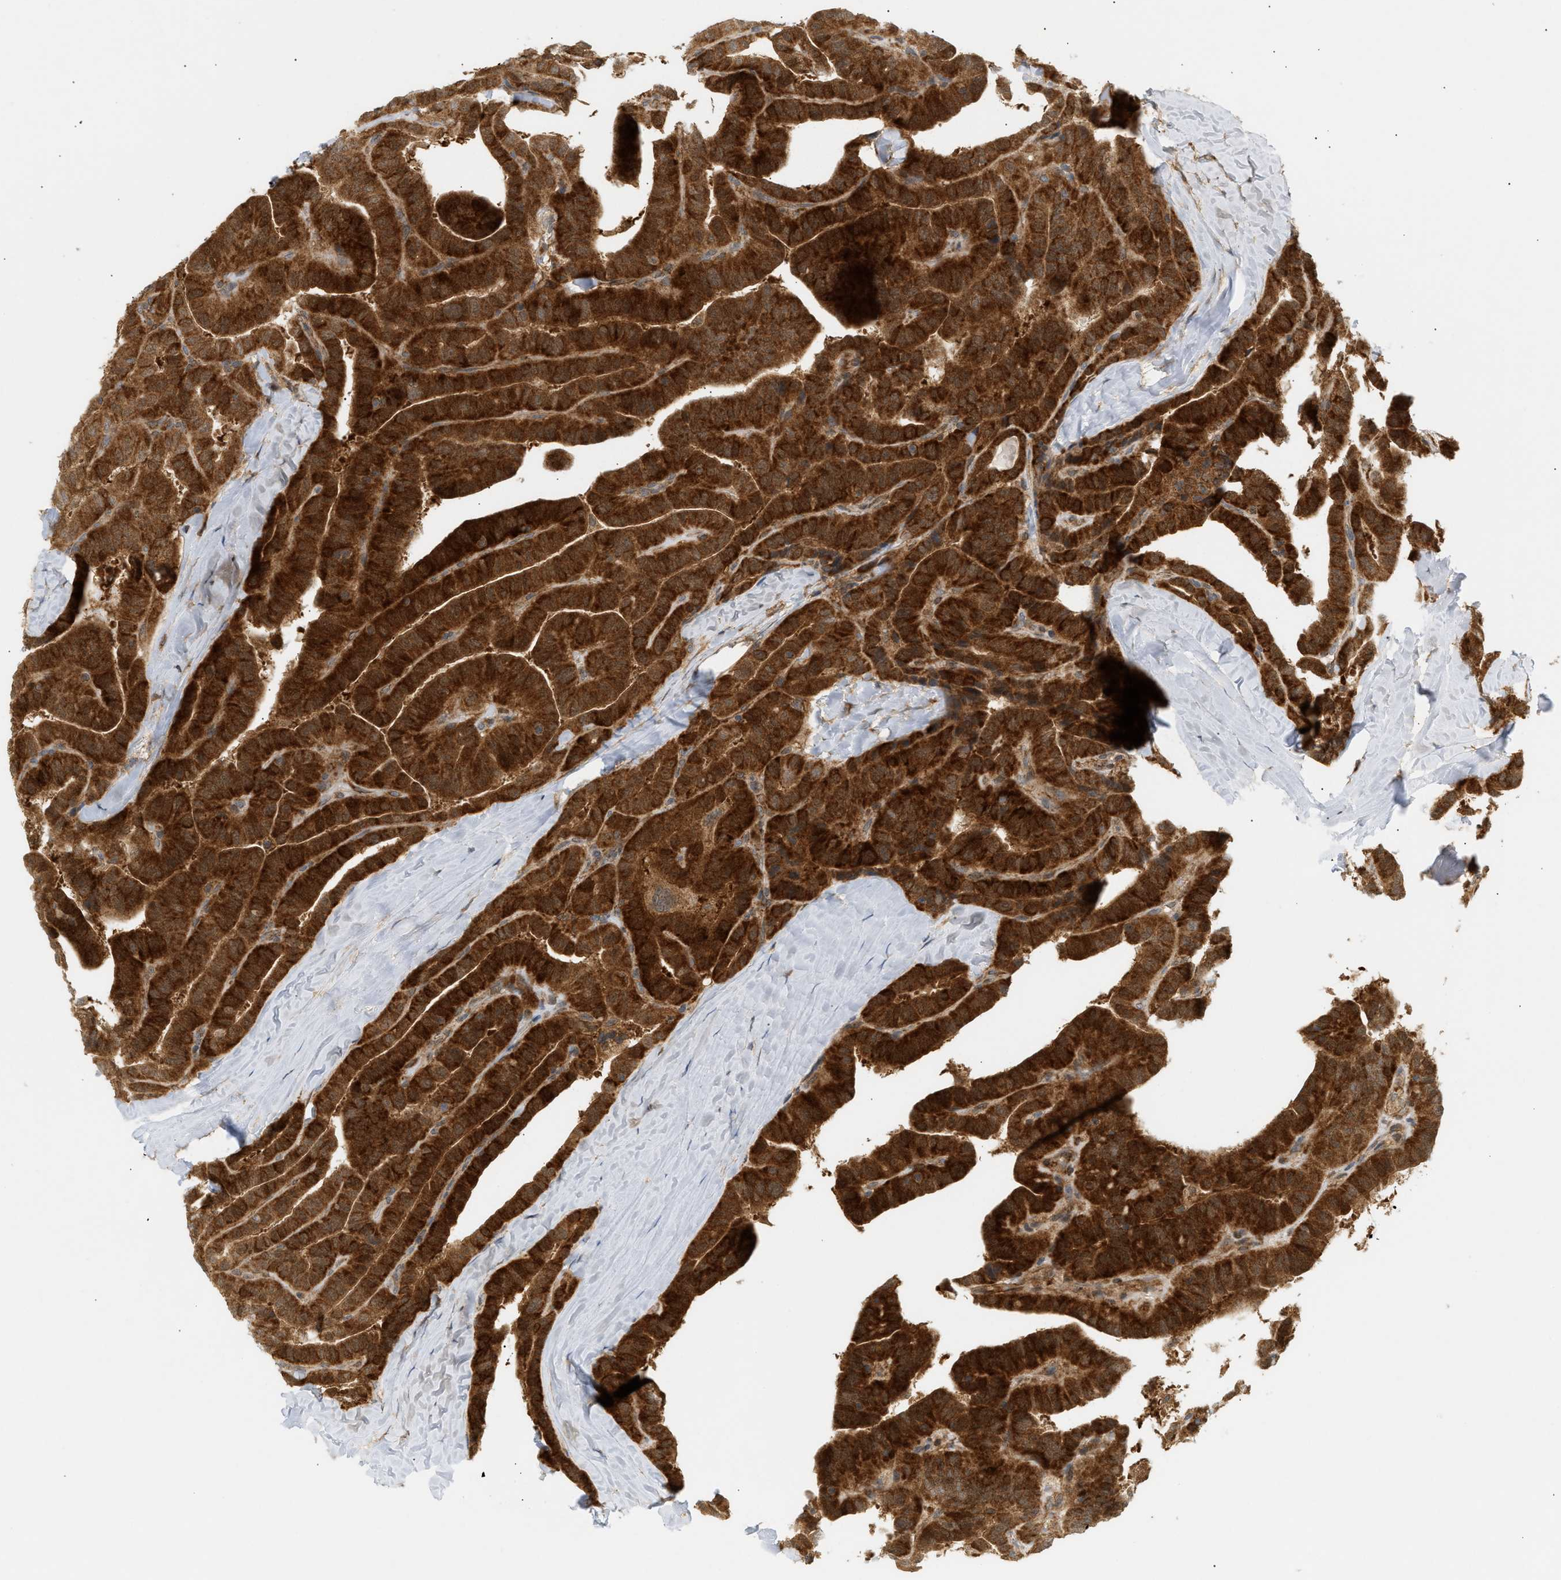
{"staining": {"intensity": "strong", "quantity": ">75%", "location": "cytoplasmic/membranous,nuclear"}, "tissue": "thyroid cancer", "cell_type": "Tumor cells", "image_type": "cancer", "snomed": [{"axis": "morphology", "description": "Papillary adenocarcinoma, NOS"}, {"axis": "topography", "description": "Thyroid gland"}], "caption": "DAB (3,3'-diaminobenzidine) immunohistochemical staining of human thyroid papillary adenocarcinoma reveals strong cytoplasmic/membranous and nuclear protein positivity in approximately >75% of tumor cells. The protein of interest is stained brown, and the nuclei are stained in blue (DAB IHC with brightfield microscopy, high magnification).", "gene": "SHC1", "patient": {"sex": "male", "age": 77}}